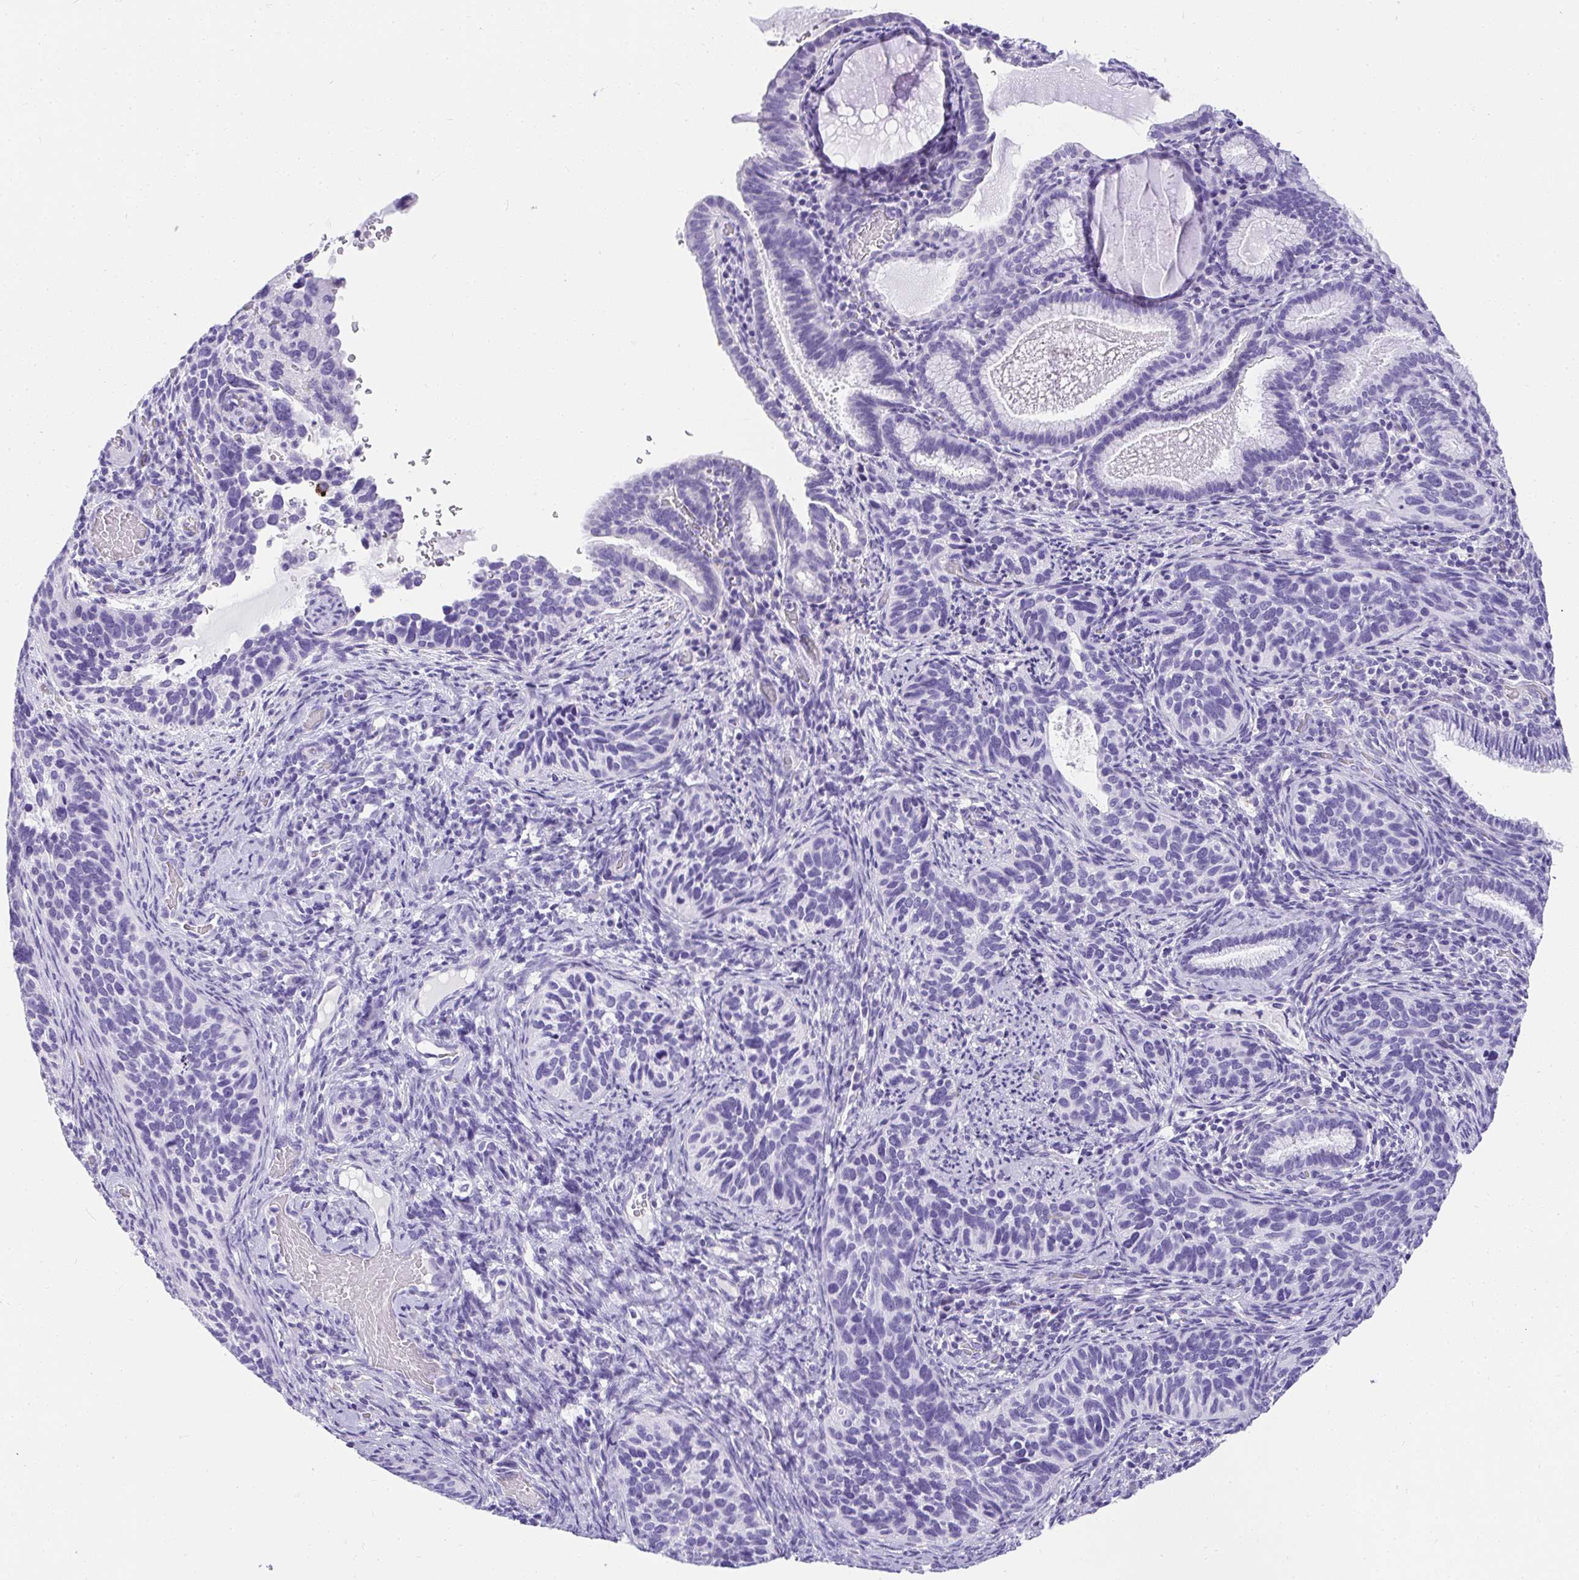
{"staining": {"intensity": "negative", "quantity": "none", "location": "none"}, "tissue": "cervical cancer", "cell_type": "Tumor cells", "image_type": "cancer", "snomed": [{"axis": "morphology", "description": "Squamous cell carcinoma, NOS"}, {"axis": "topography", "description": "Cervix"}], "caption": "Immunohistochemistry (IHC) of human cervical cancer demonstrates no expression in tumor cells. (DAB IHC, high magnification).", "gene": "AVIL", "patient": {"sex": "female", "age": 51}}